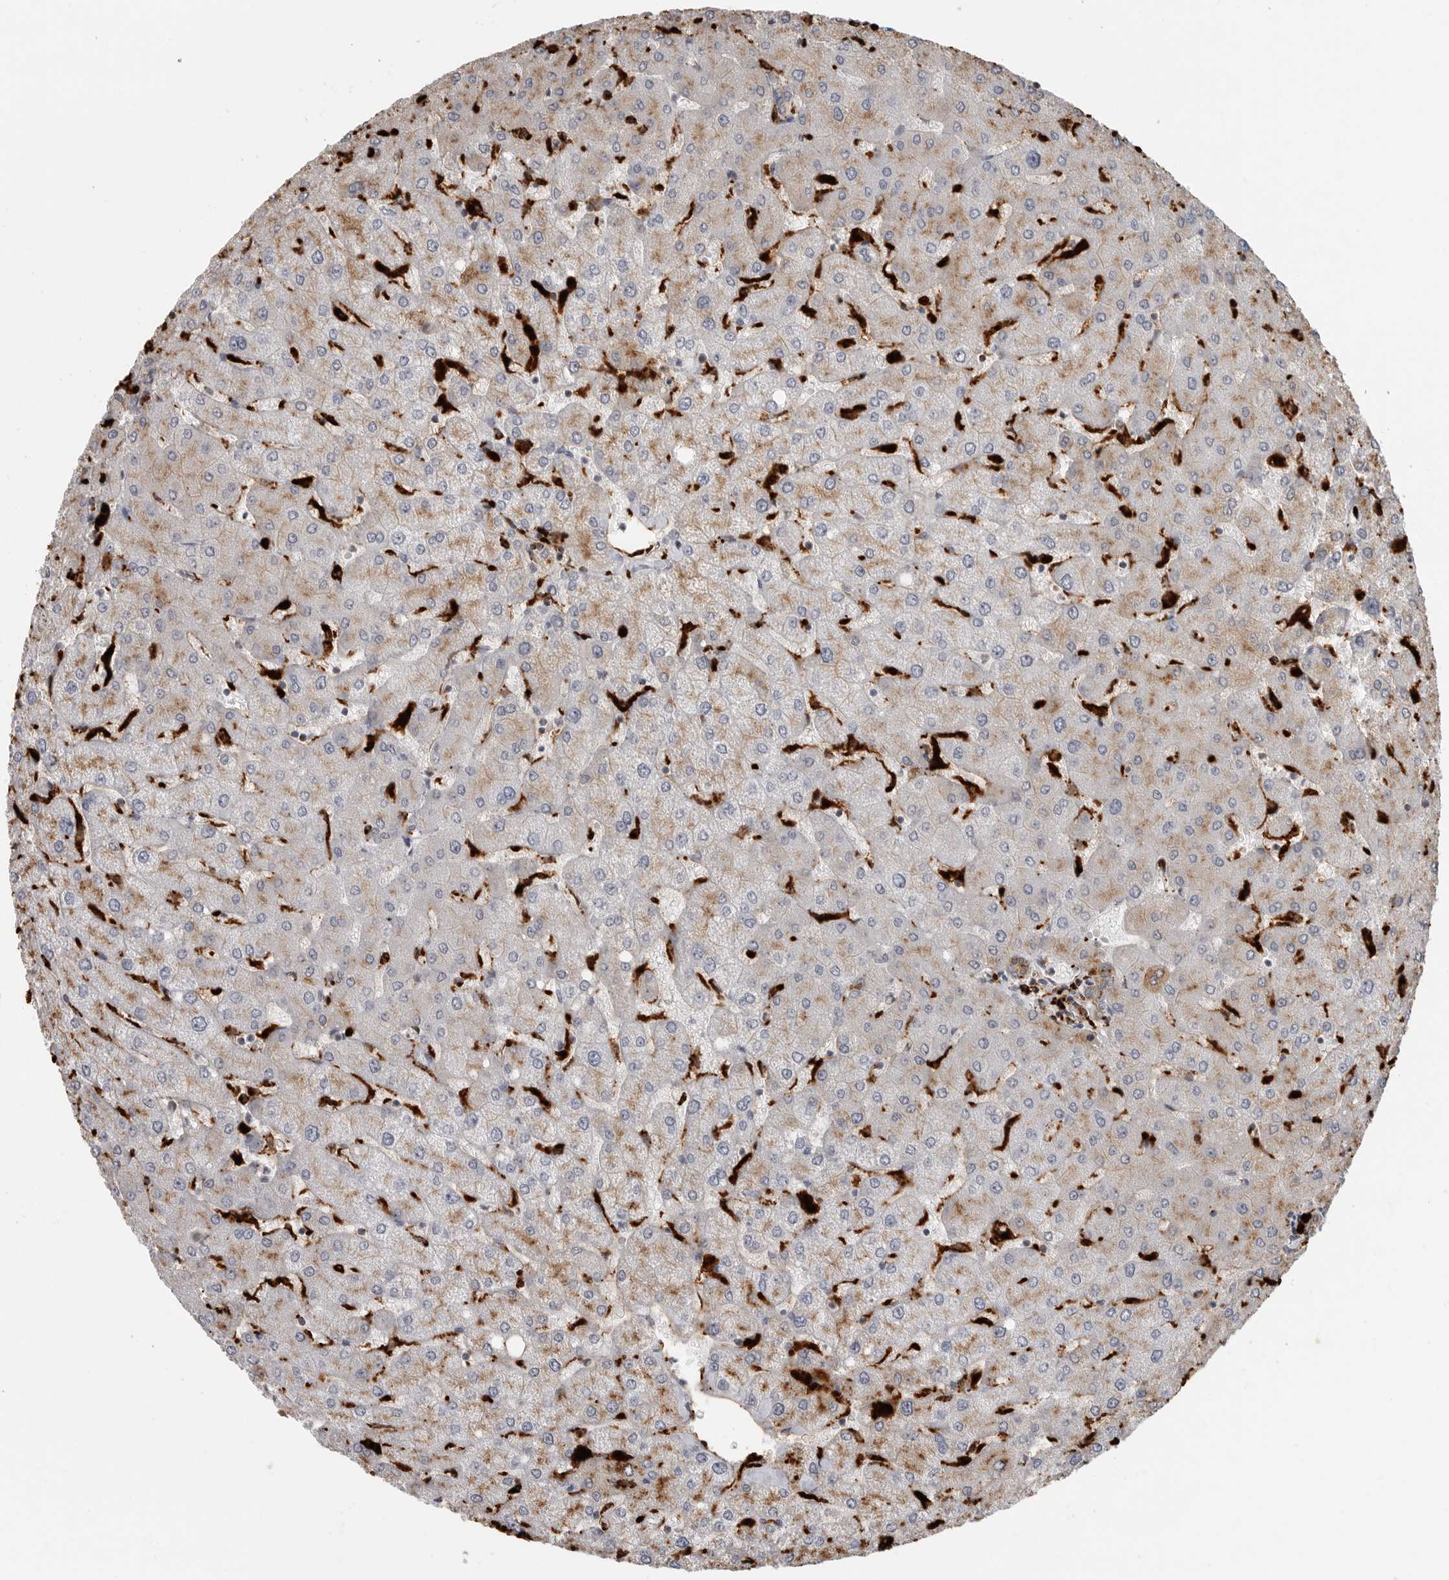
{"staining": {"intensity": "moderate", "quantity": ">75%", "location": "cytoplasmic/membranous"}, "tissue": "liver", "cell_type": "Cholangiocytes", "image_type": "normal", "snomed": [{"axis": "morphology", "description": "Normal tissue, NOS"}, {"axis": "topography", "description": "Liver"}], "caption": "Benign liver demonstrates moderate cytoplasmic/membranous expression in about >75% of cholangiocytes.", "gene": "IFI30", "patient": {"sex": "female", "age": 54}}